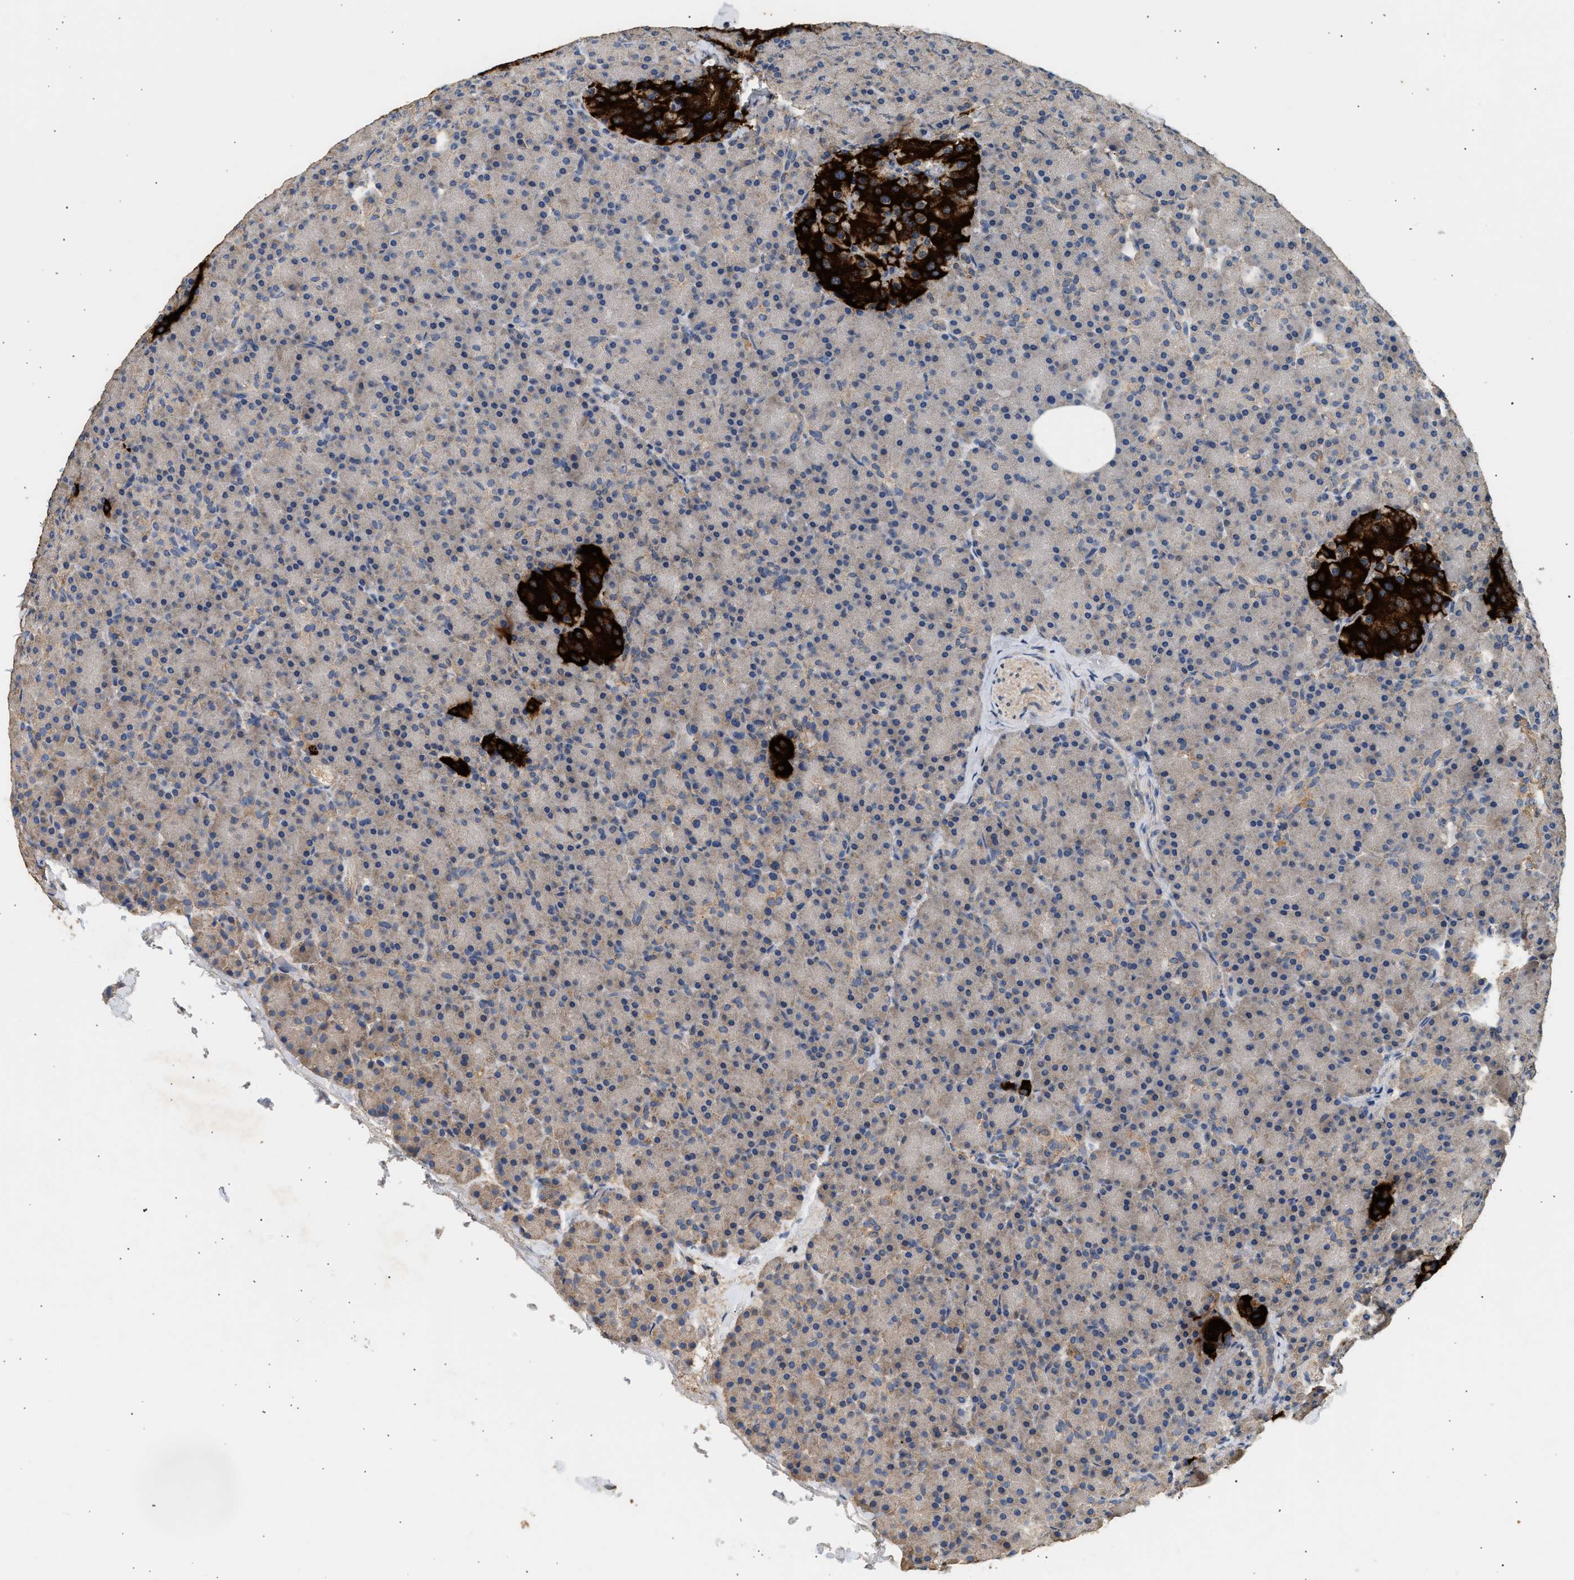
{"staining": {"intensity": "weak", "quantity": "<25%", "location": "cytoplasmic/membranous"}, "tissue": "pancreas", "cell_type": "Exocrine glandular cells", "image_type": "normal", "snomed": [{"axis": "morphology", "description": "Normal tissue, NOS"}, {"axis": "topography", "description": "Pancreas"}], "caption": "This is an immunohistochemistry (IHC) image of unremarkable pancreas. There is no expression in exocrine glandular cells.", "gene": "WDR31", "patient": {"sex": "female", "age": 43}}